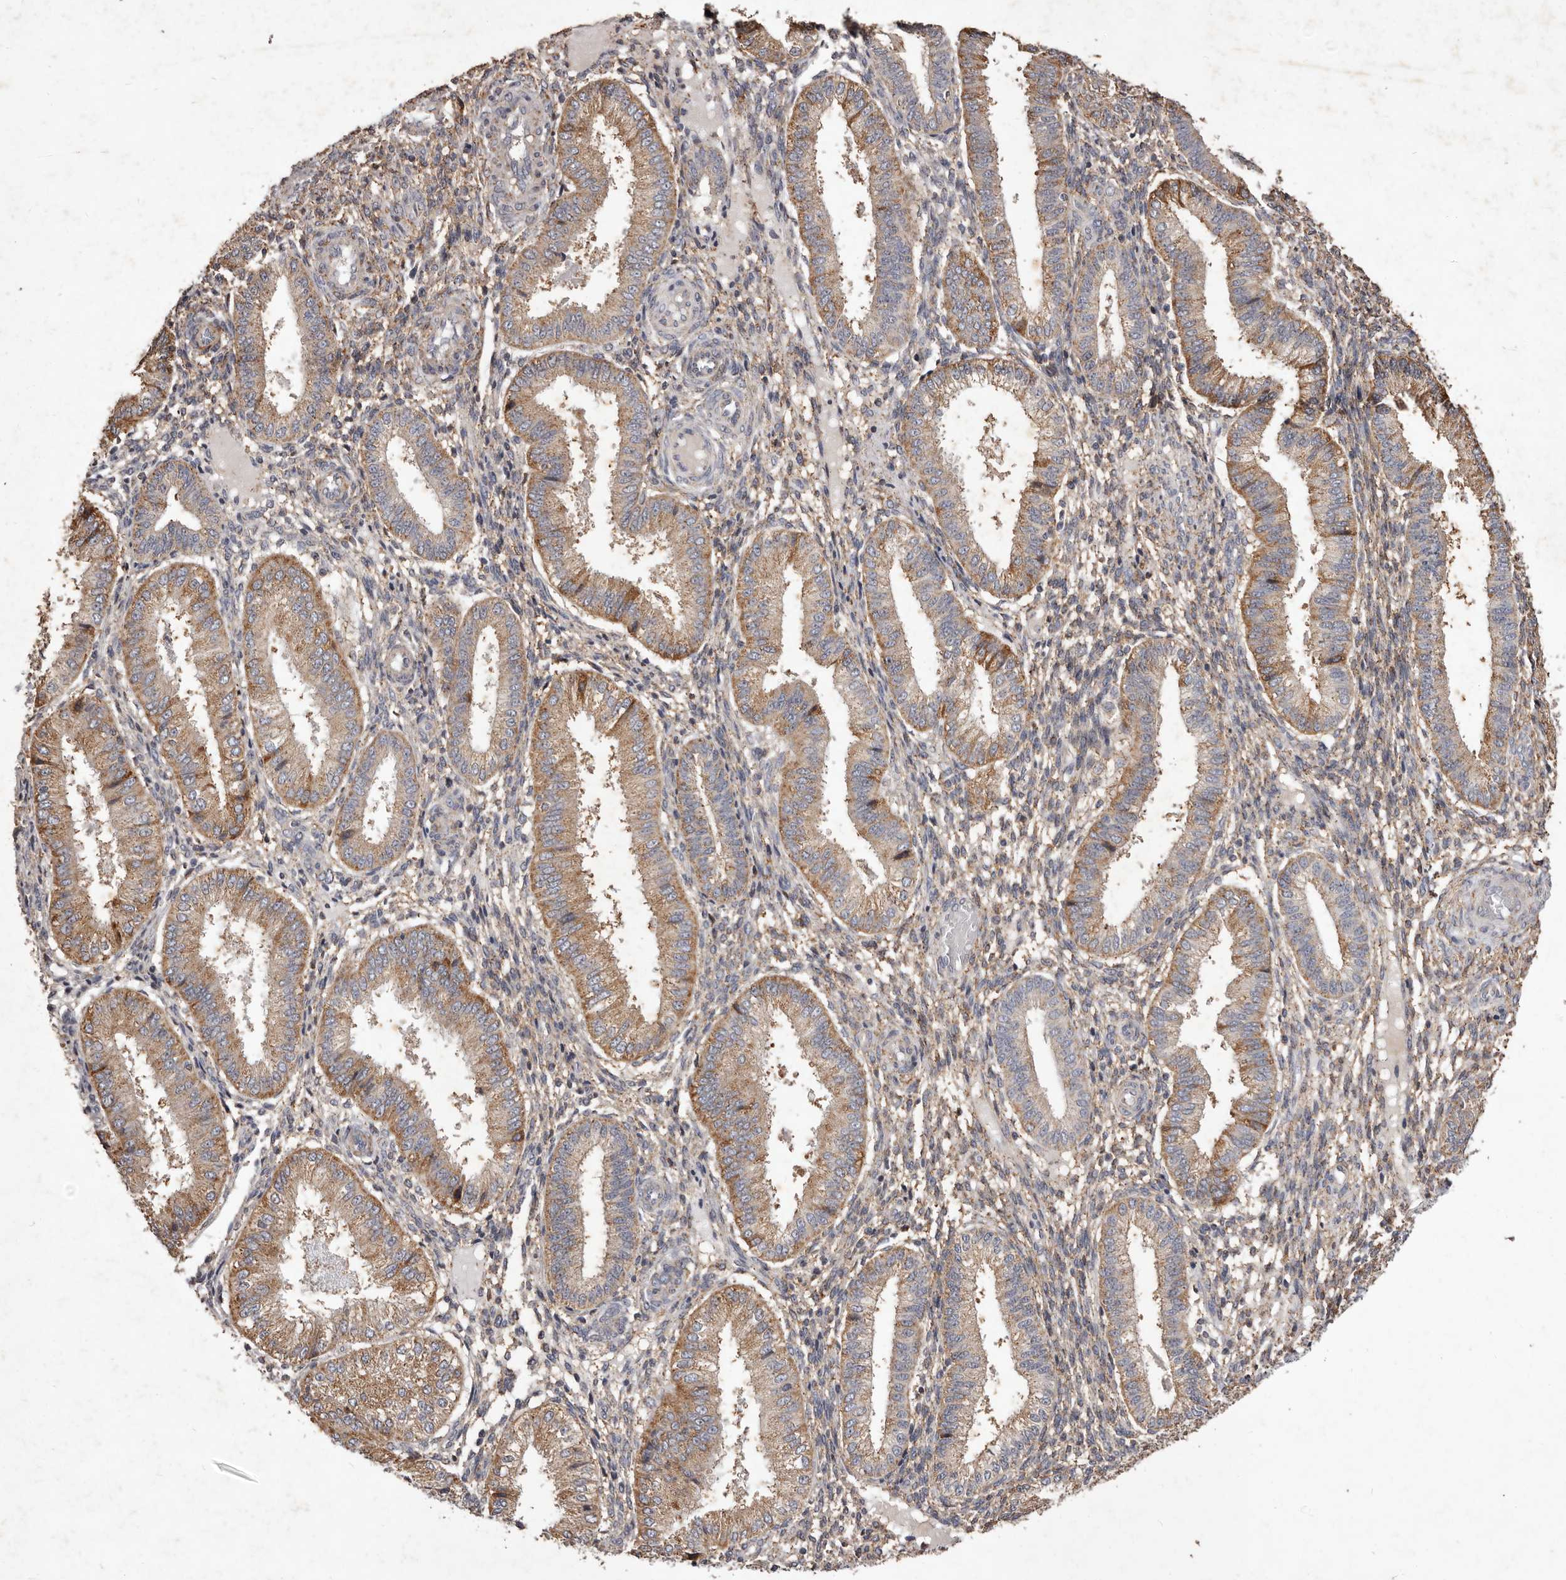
{"staining": {"intensity": "weak", "quantity": "25%-75%", "location": "cytoplasmic/membranous"}, "tissue": "endometrium", "cell_type": "Cells in endometrial stroma", "image_type": "normal", "snomed": [{"axis": "morphology", "description": "Normal tissue, NOS"}, {"axis": "topography", "description": "Endometrium"}], "caption": "Protein staining displays weak cytoplasmic/membranous staining in about 25%-75% of cells in endometrial stroma in benign endometrium.", "gene": "CXCL14", "patient": {"sex": "female", "age": 39}}